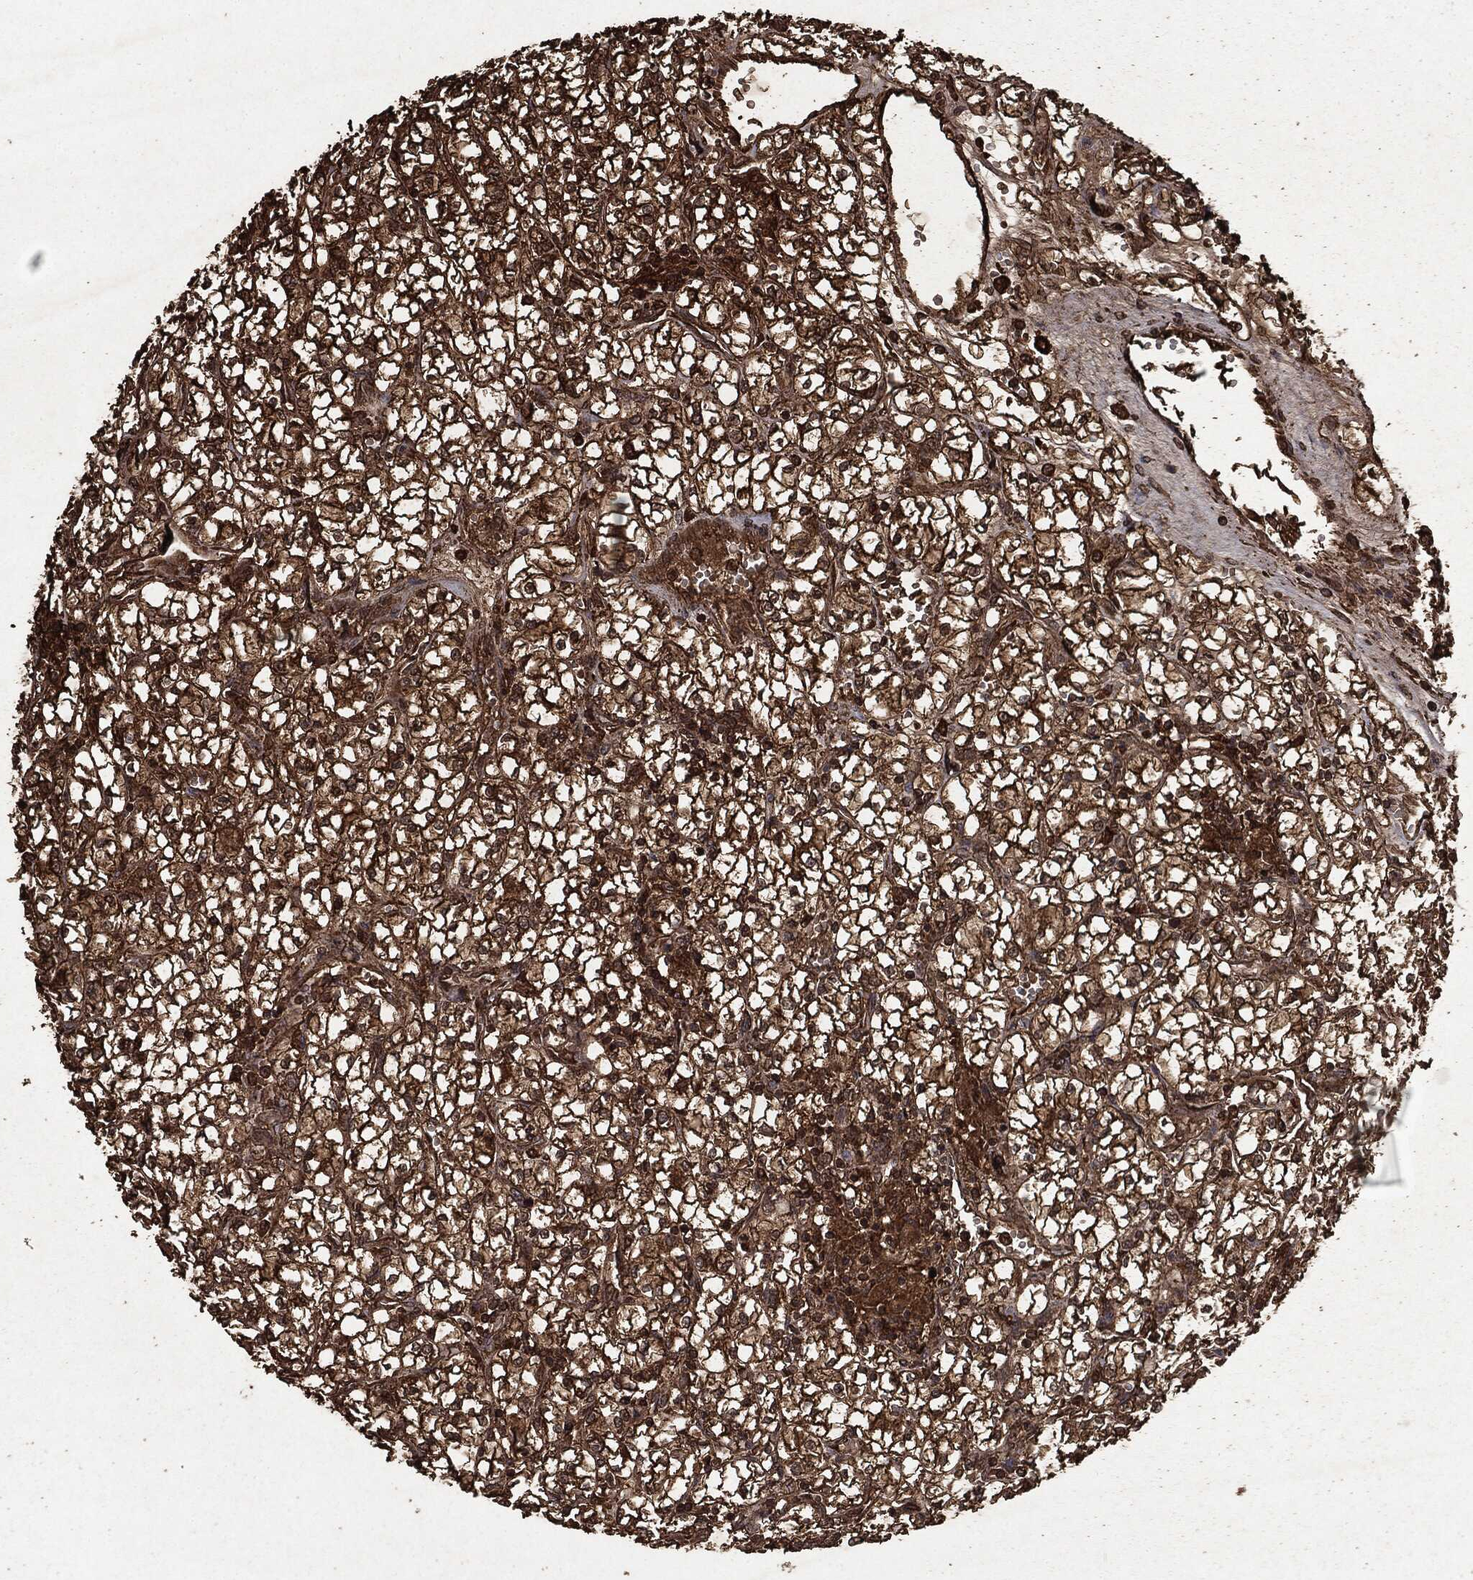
{"staining": {"intensity": "strong", "quantity": ">75%", "location": "cytoplasmic/membranous"}, "tissue": "renal cancer", "cell_type": "Tumor cells", "image_type": "cancer", "snomed": [{"axis": "morphology", "description": "Adenocarcinoma, NOS"}, {"axis": "topography", "description": "Kidney"}], "caption": "Strong cytoplasmic/membranous expression for a protein is identified in about >75% of tumor cells of renal adenocarcinoma using immunohistochemistry.", "gene": "ARAF", "patient": {"sex": "female", "age": 64}}